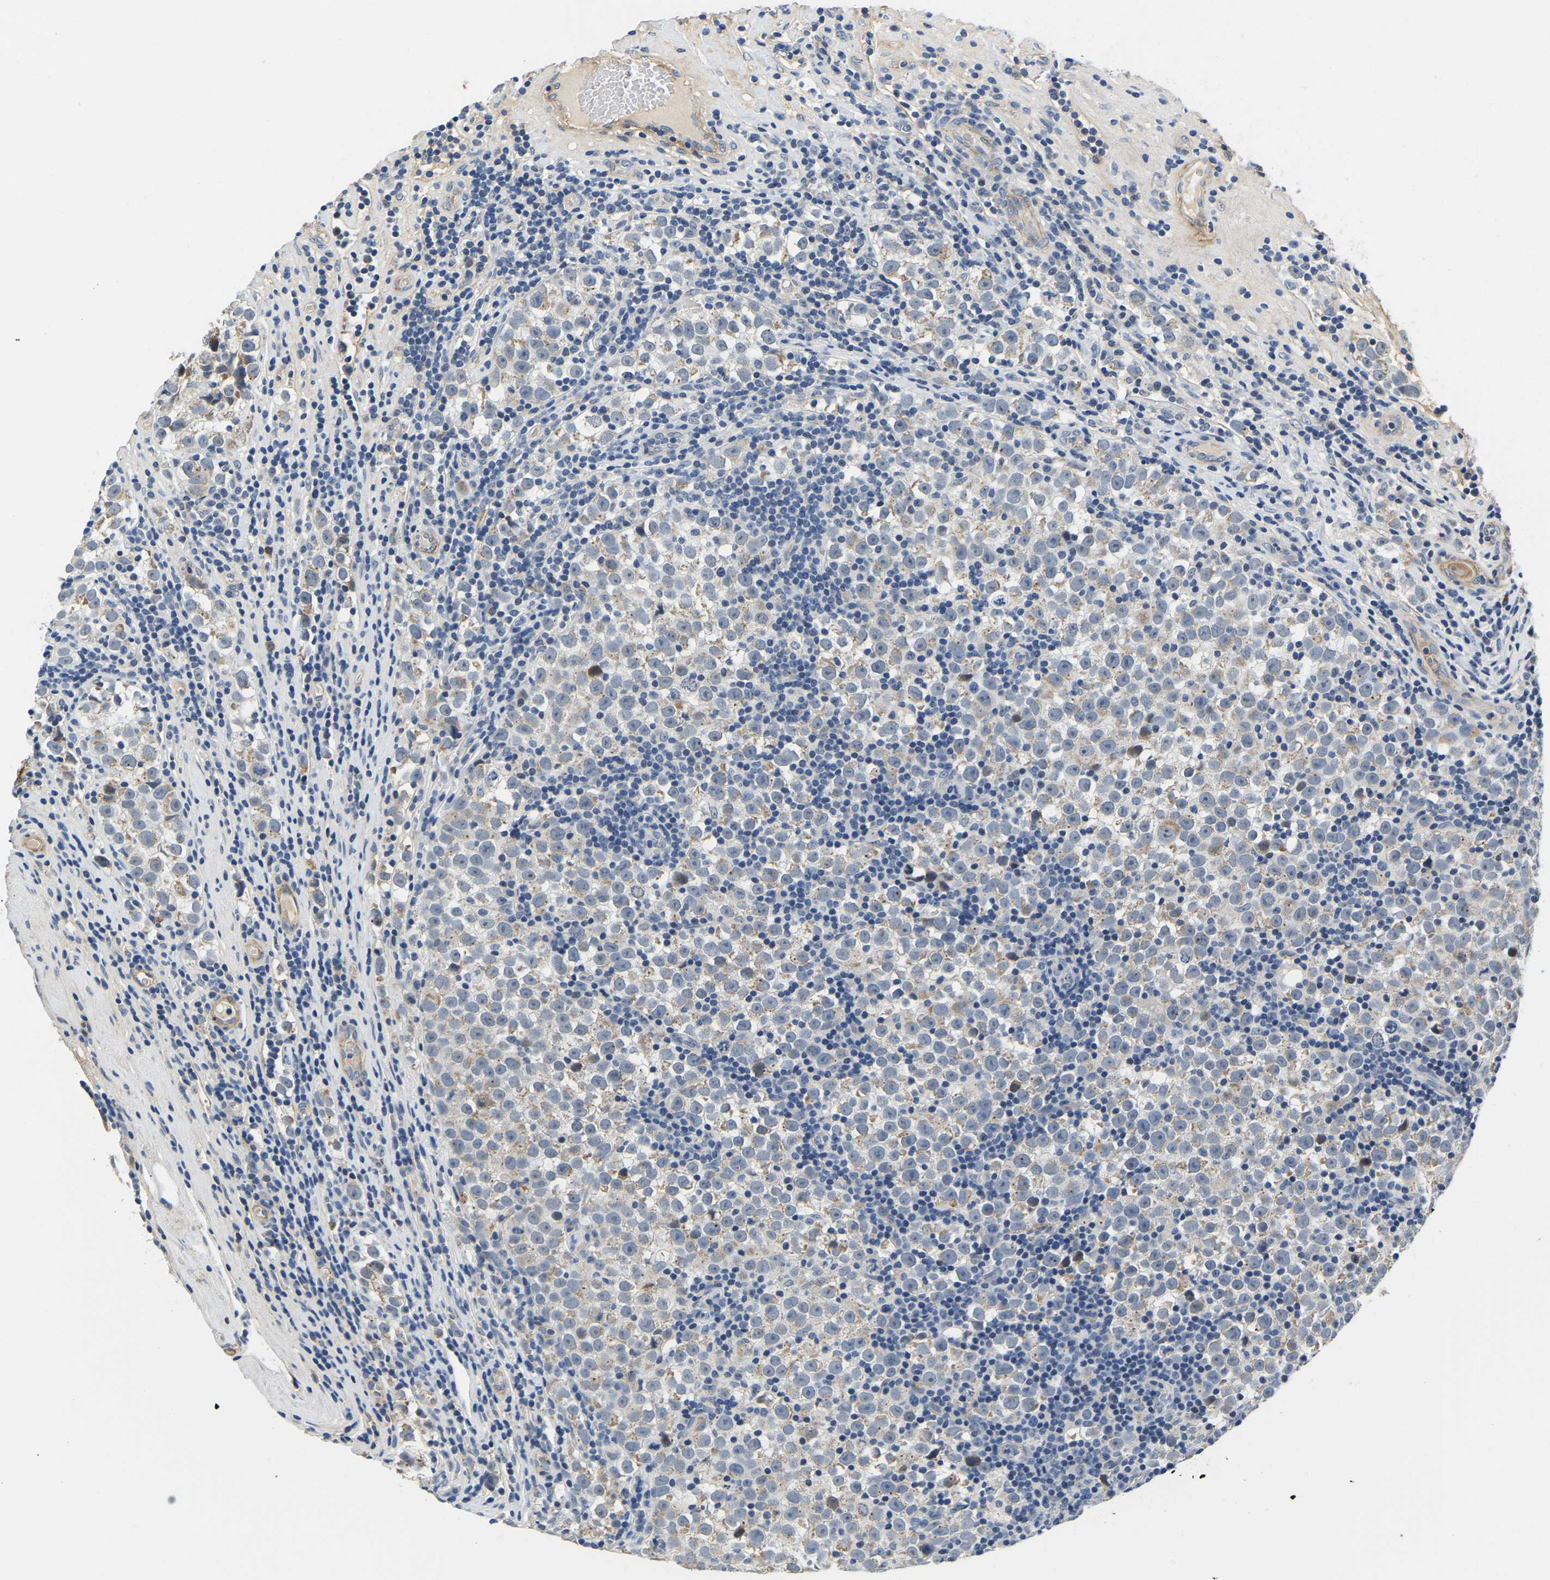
{"staining": {"intensity": "negative", "quantity": "none", "location": "none"}, "tissue": "testis cancer", "cell_type": "Tumor cells", "image_type": "cancer", "snomed": [{"axis": "morphology", "description": "Normal tissue, NOS"}, {"axis": "morphology", "description": "Seminoma, NOS"}, {"axis": "topography", "description": "Testis"}], "caption": "Immunohistochemistry of human testis seminoma exhibits no positivity in tumor cells.", "gene": "LIAS", "patient": {"sex": "male", "age": 43}}